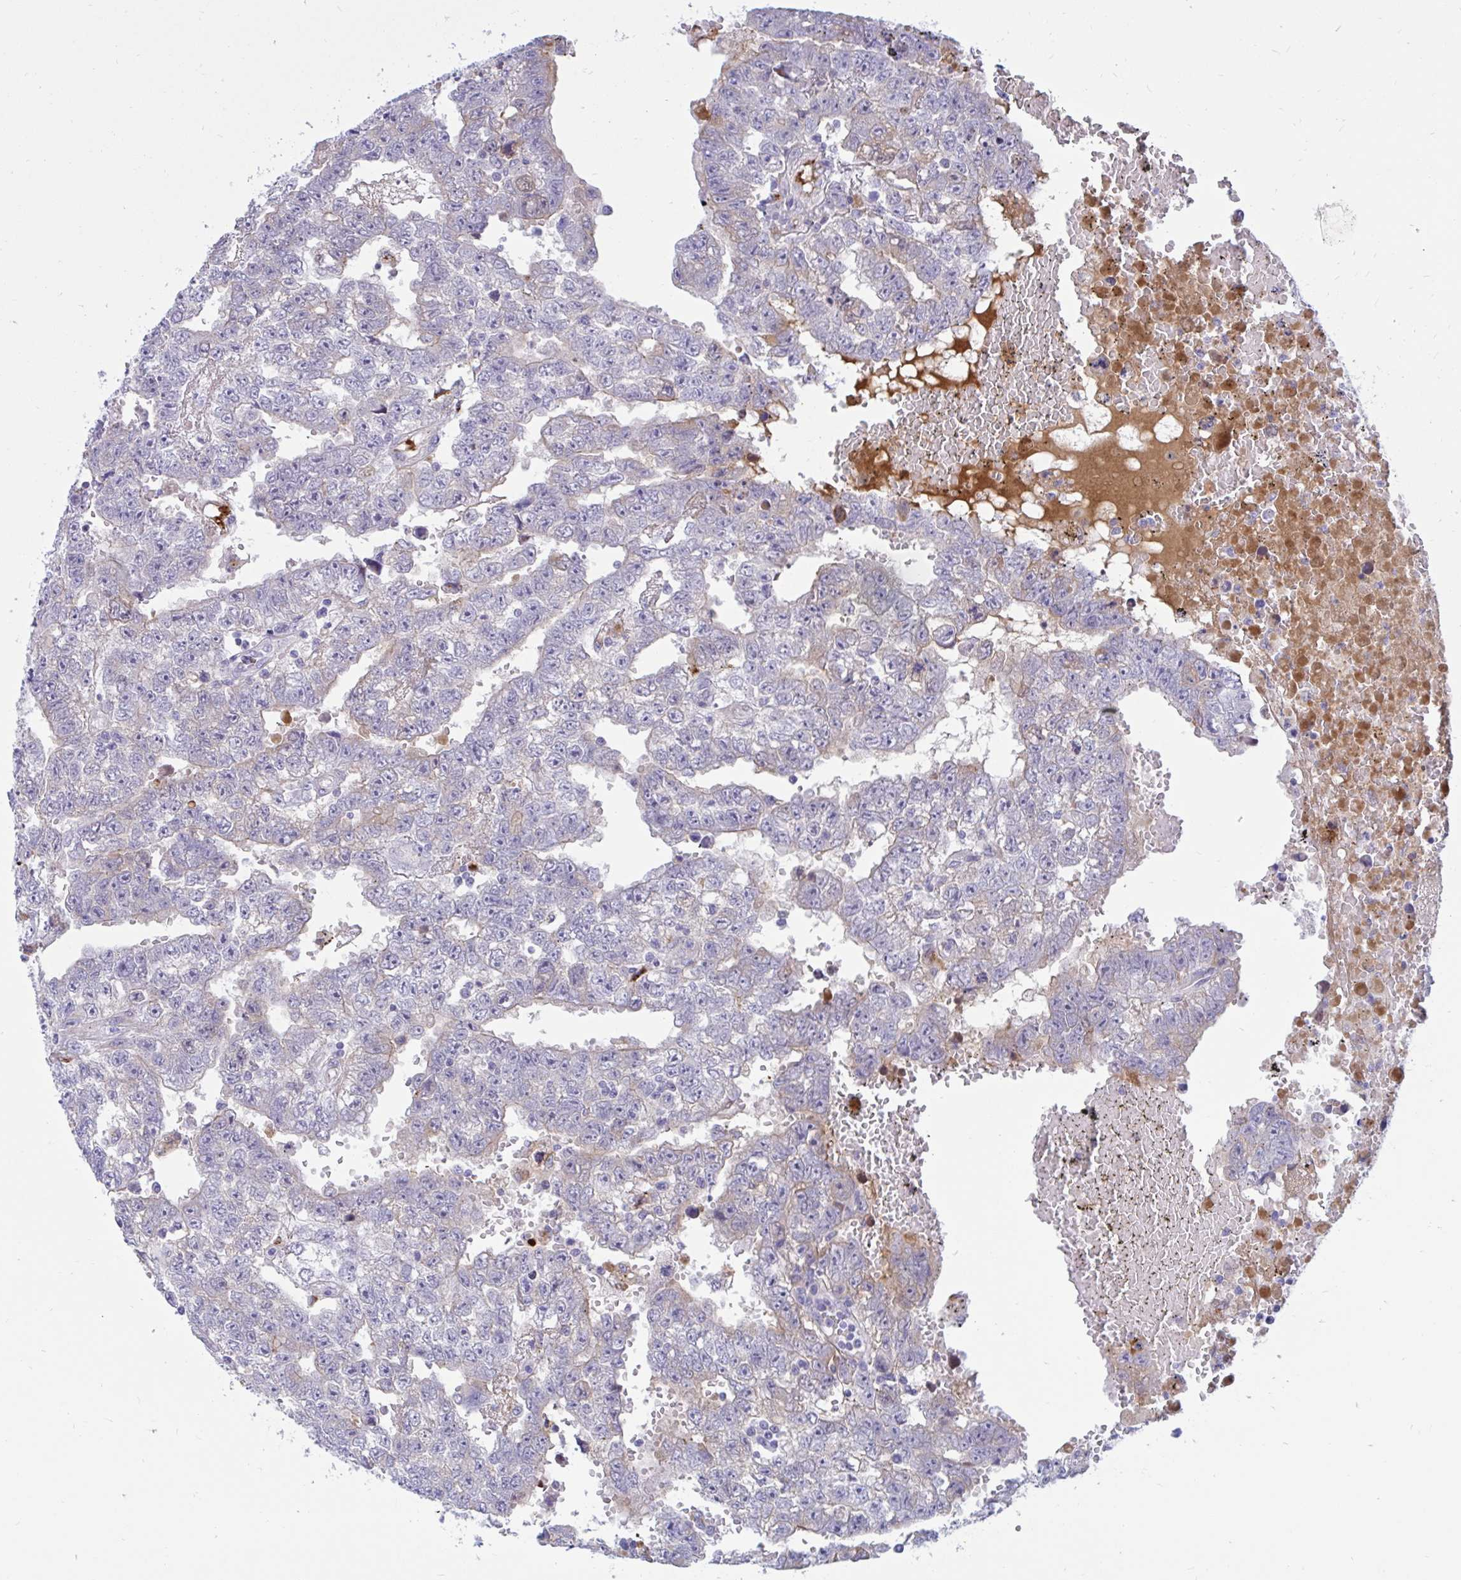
{"staining": {"intensity": "negative", "quantity": "none", "location": "none"}, "tissue": "testis cancer", "cell_type": "Tumor cells", "image_type": "cancer", "snomed": [{"axis": "morphology", "description": "Carcinoma, Embryonal, NOS"}, {"axis": "topography", "description": "Testis"}], "caption": "A micrograph of human embryonal carcinoma (testis) is negative for staining in tumor cells. (Brightfield microscopy of DAB (3,3'-diaminobenzidine) IHC at high magnification).", "gene": "FAM219B", "patient": {"sex": "male", "age": 25}}